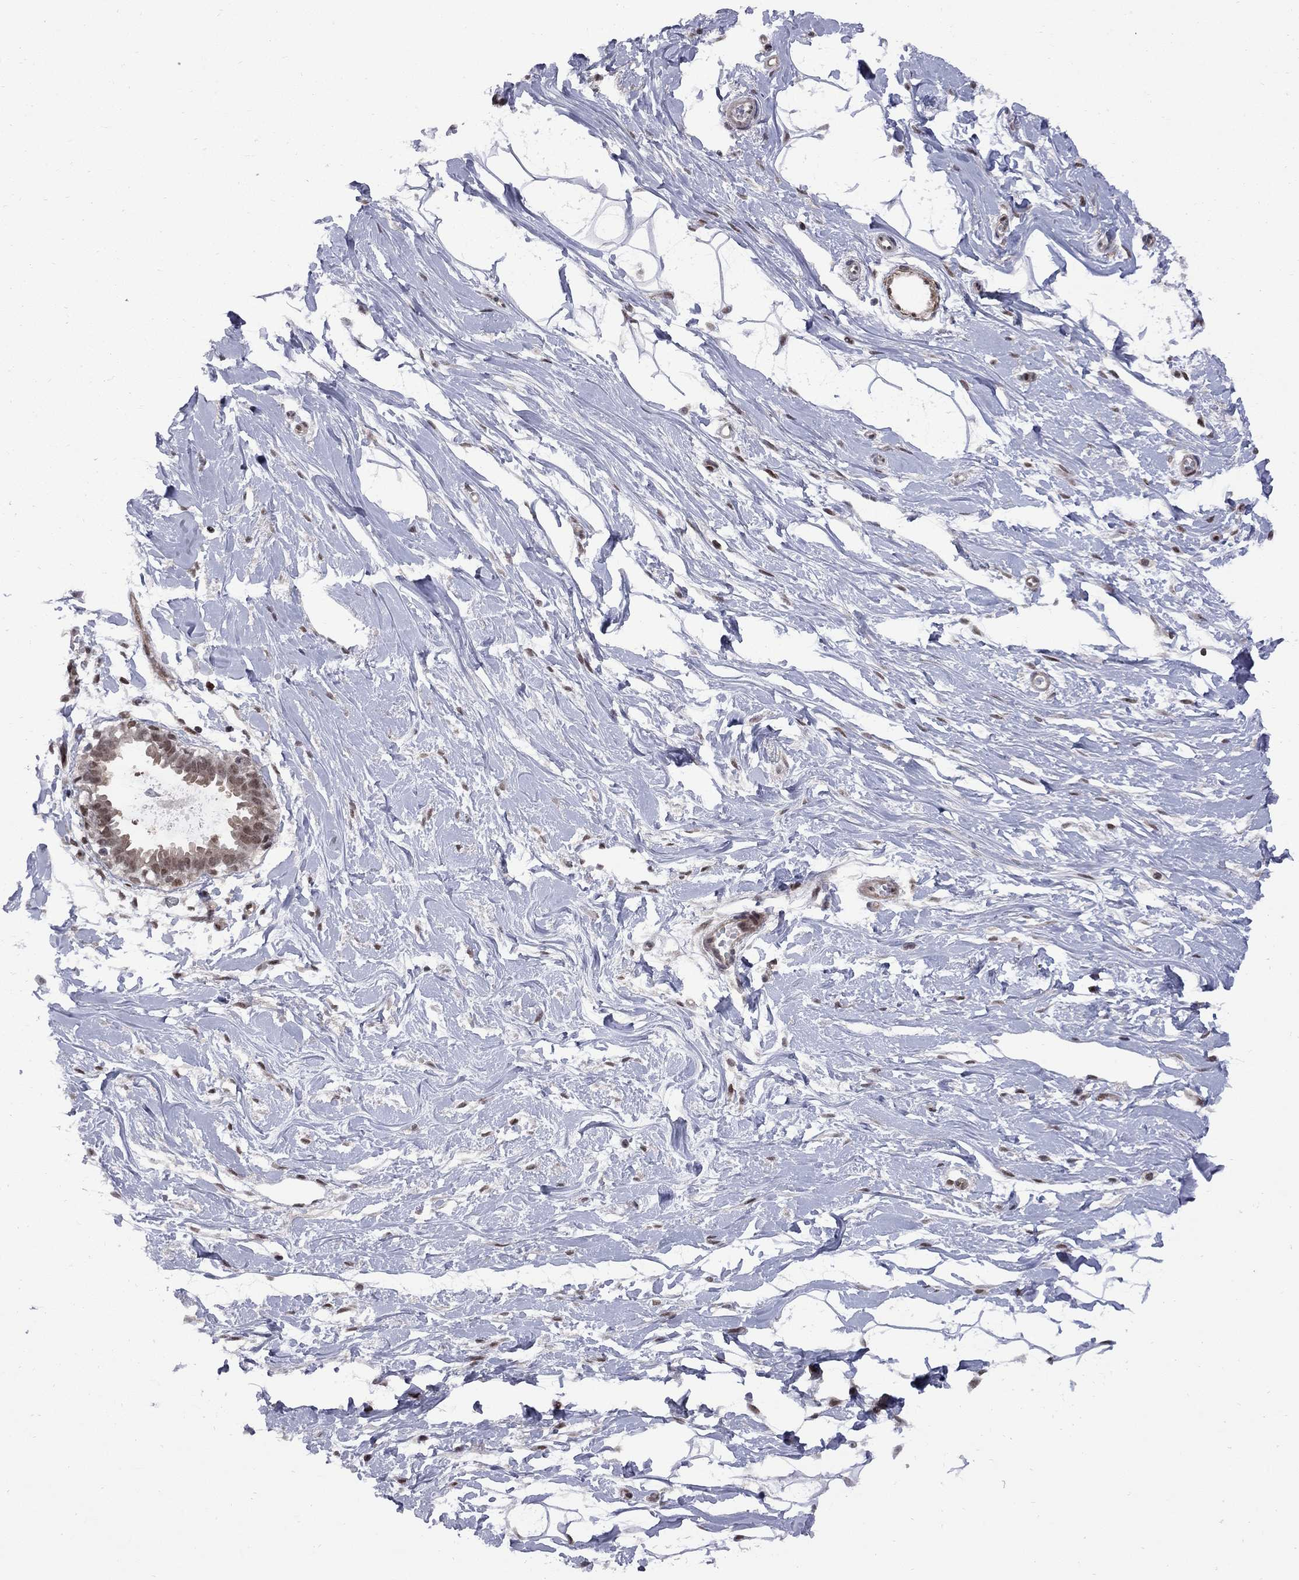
{"staining": {"intensity": "negative", "quantity": "none", "location": "none"}, "tissue": "breast", "cell_type": "Adipocytes", "image_type": "normal", "snomed": [{"axis": "morphology", "description": "Normal tissue, NOS"}, {"axis": "topography", "description": "Breast"}], "caption": "The immunohistochemistry (IHC) image has no significant expression in adipocytes of breast.", "gene": "BRF1", "patient": {"sex": "female", "age": 49}}